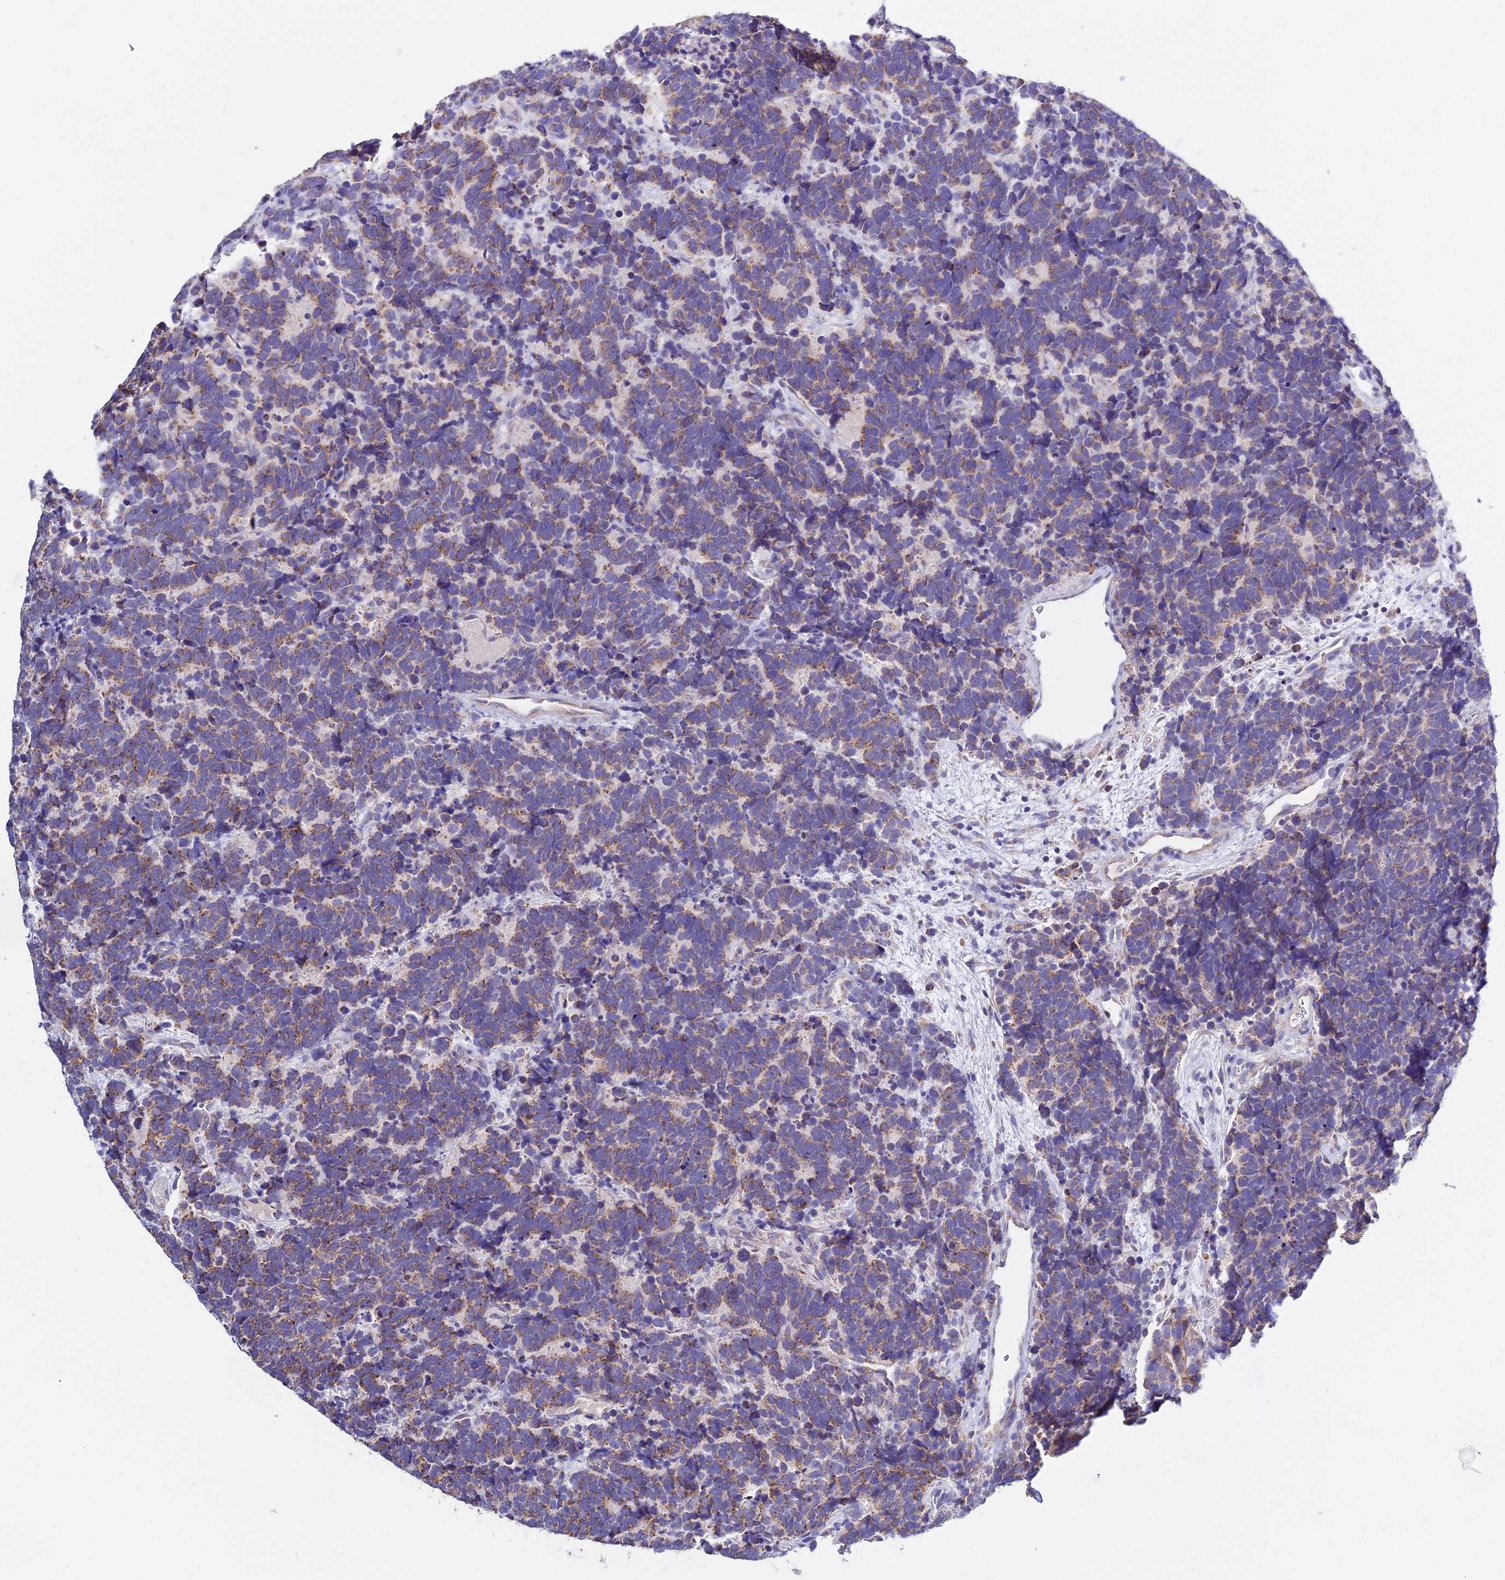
{"staining": {"intensity": "weak", "quantity": ">75%", "location": "cytoplasmic/membranous"}, "tissue": "carcinoid", "cell_type": "Tumor cells", "image_type": "cancer", "snomed": [{"axis": "morphology", "description": "Carcinoma, NOS"}, {"axis": "morphology", "description": "Carcinoid, malignant, NOS"}, {"axis": "topography", "description": "Urinary bladder"}], "caption": "Tumor cells display low levels of weak cytoplasmic/membranous expression in approximately >75% of cells in carcinoid.", "gene": "TYW5", "patient": {"sex": "male", "age": 57}}